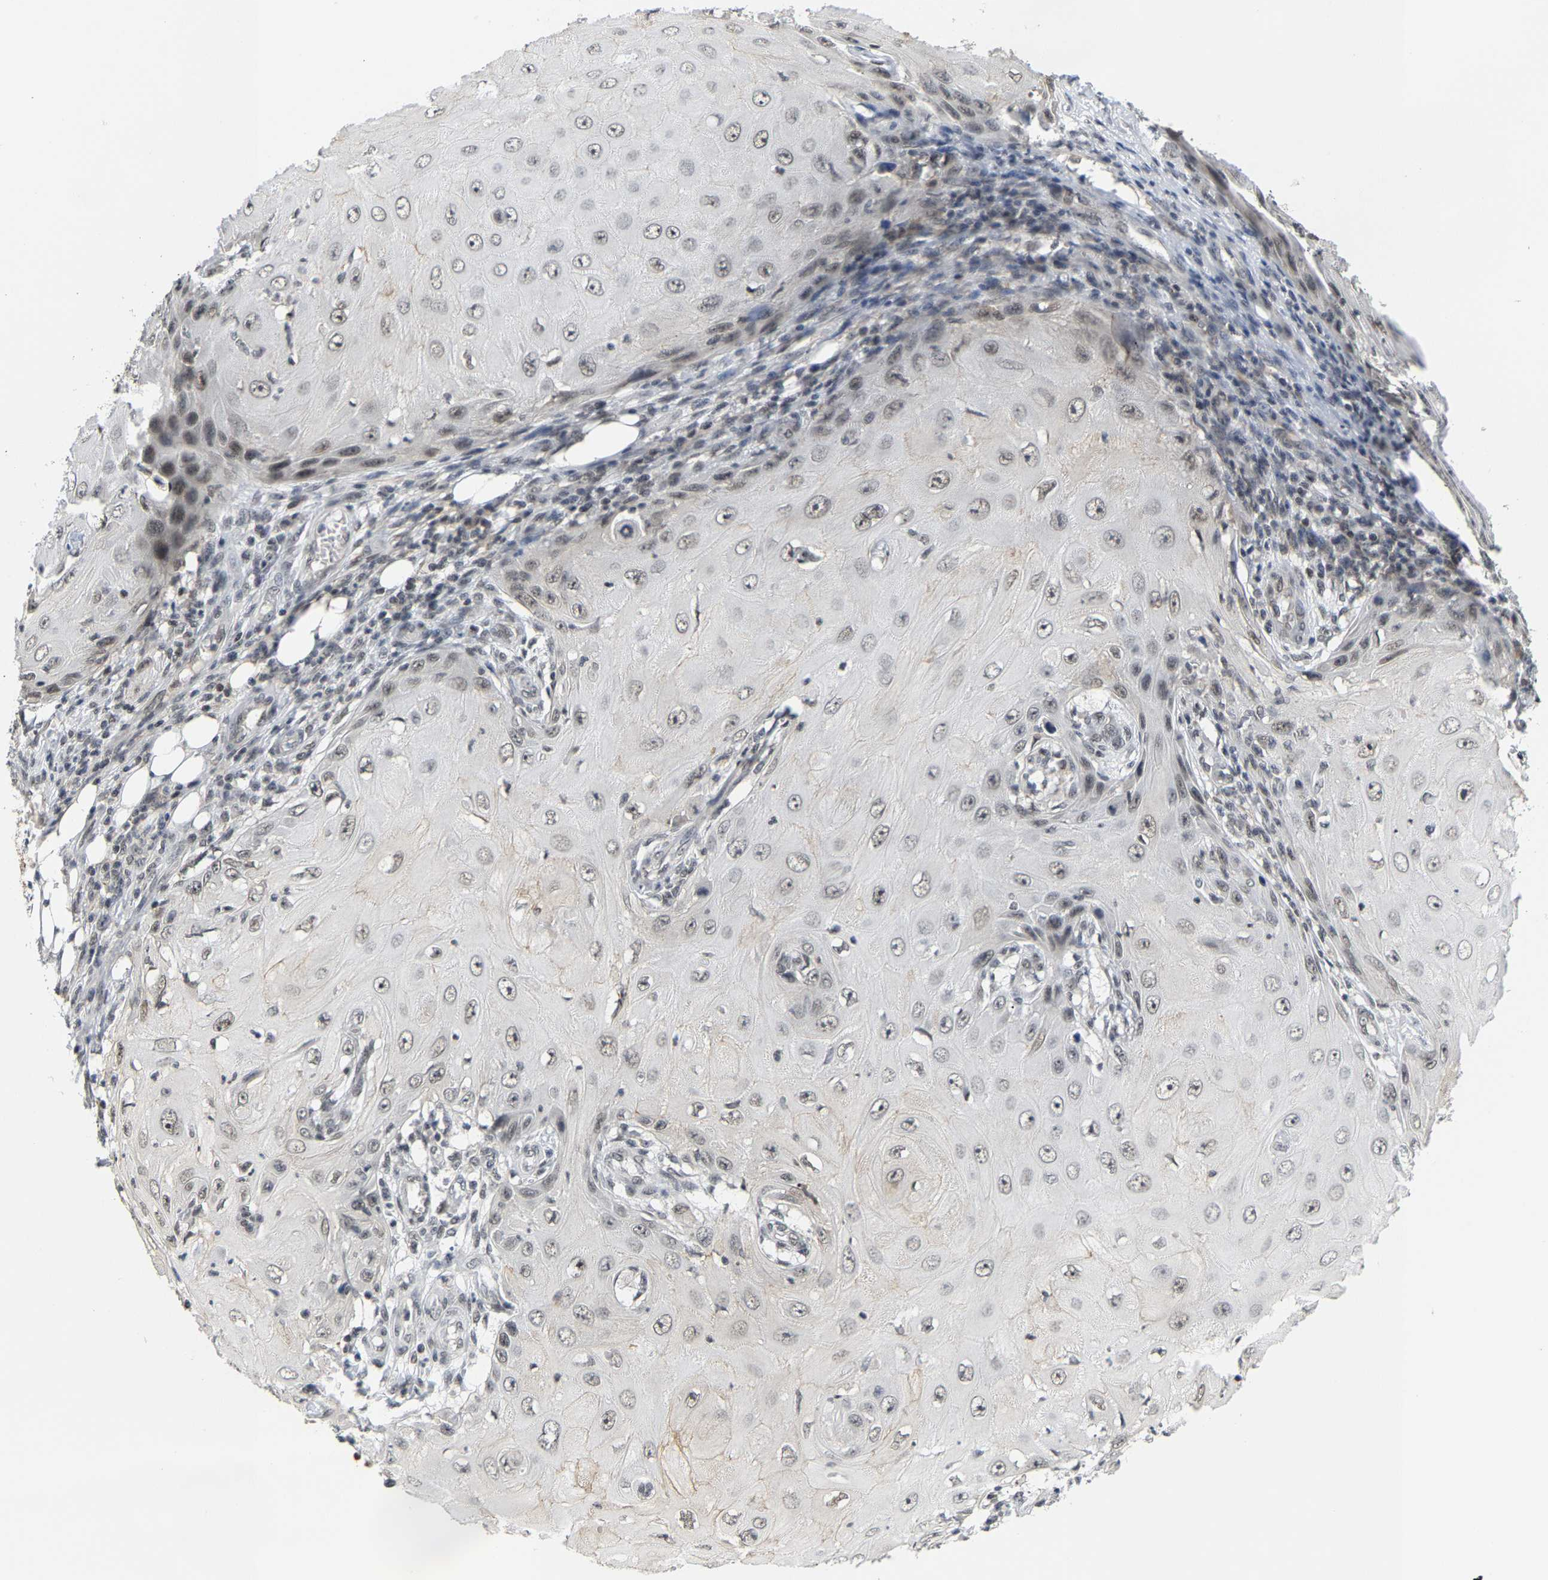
{"staining": {"intensity": "weak", "quantity": "<25%", "location": "nuclear"}, "tissue": "skin cancer", "cell_type": "Tumor cells", "image_type": "cancer", "snomed": [{"axis": "morphology", "description": "Squamous cell carcinoma, NOS"}, {"axis": "topography", "description": "Skin"}], "caption": "DAB (3,3'-diaminobenzidine) immunohistochemical staining of human skin squamous cell carcinoma exhibits no significant staining in tumor cells.", "gene": "ANKRD6", "patient": {"sex": "female", "age": 73}}